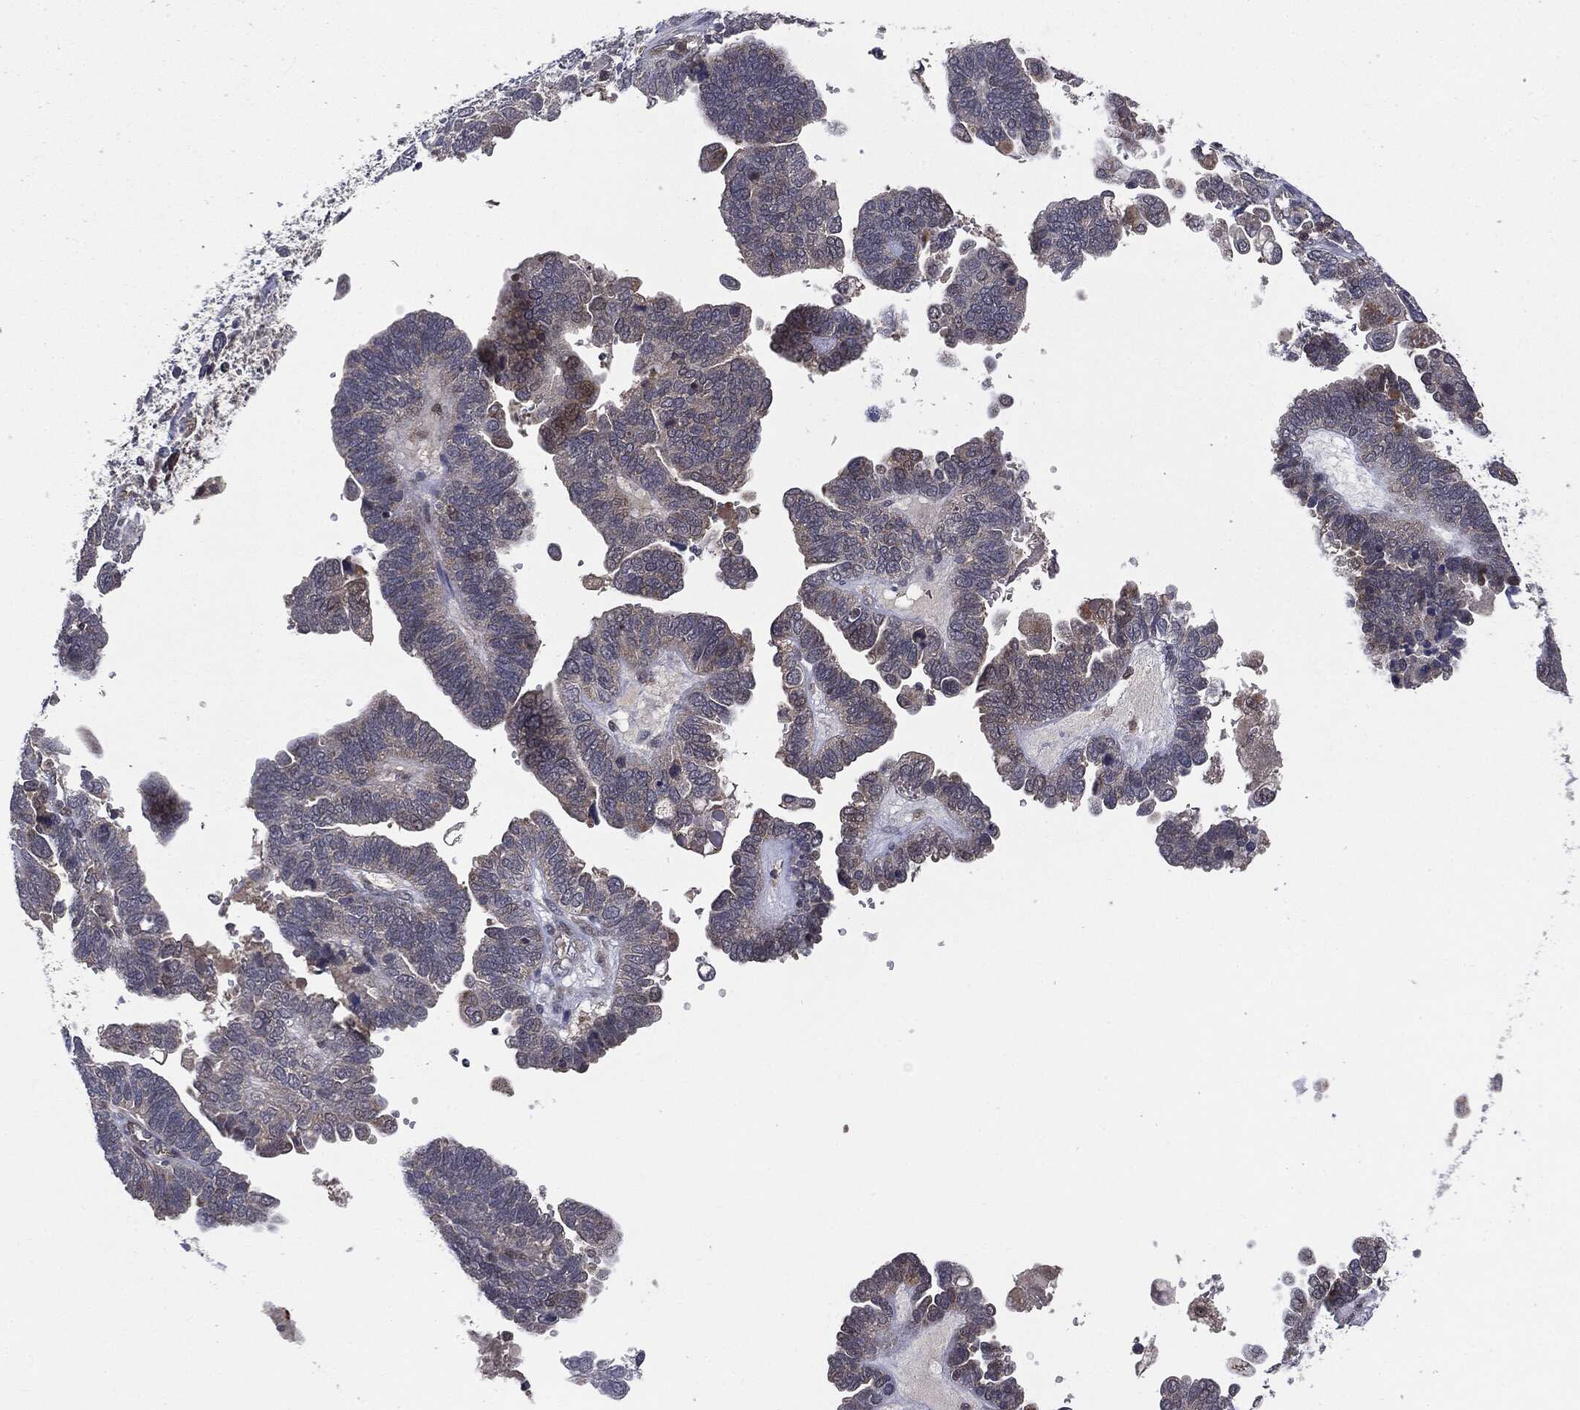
{"staining": {"intensity": "negative", "quantity": "none", "location": "none"}, "tissue": "ovarian cancer", "cell_type": "Tumor cells", "image_type": "cancer", "snomed": [{"axis": "morphology", "description": "Cystadenocarcinoma, serous, NOS"}, {"axis": "topography", "description": "Ovary"}], "caption": "Ovarian cancer (serous cystadenocarcinoma) was stained to show a protein in brown. There is no significant expression in tumor cells.", "gene": "PTPA", "patient": {"sex": "female", "age": 51}}